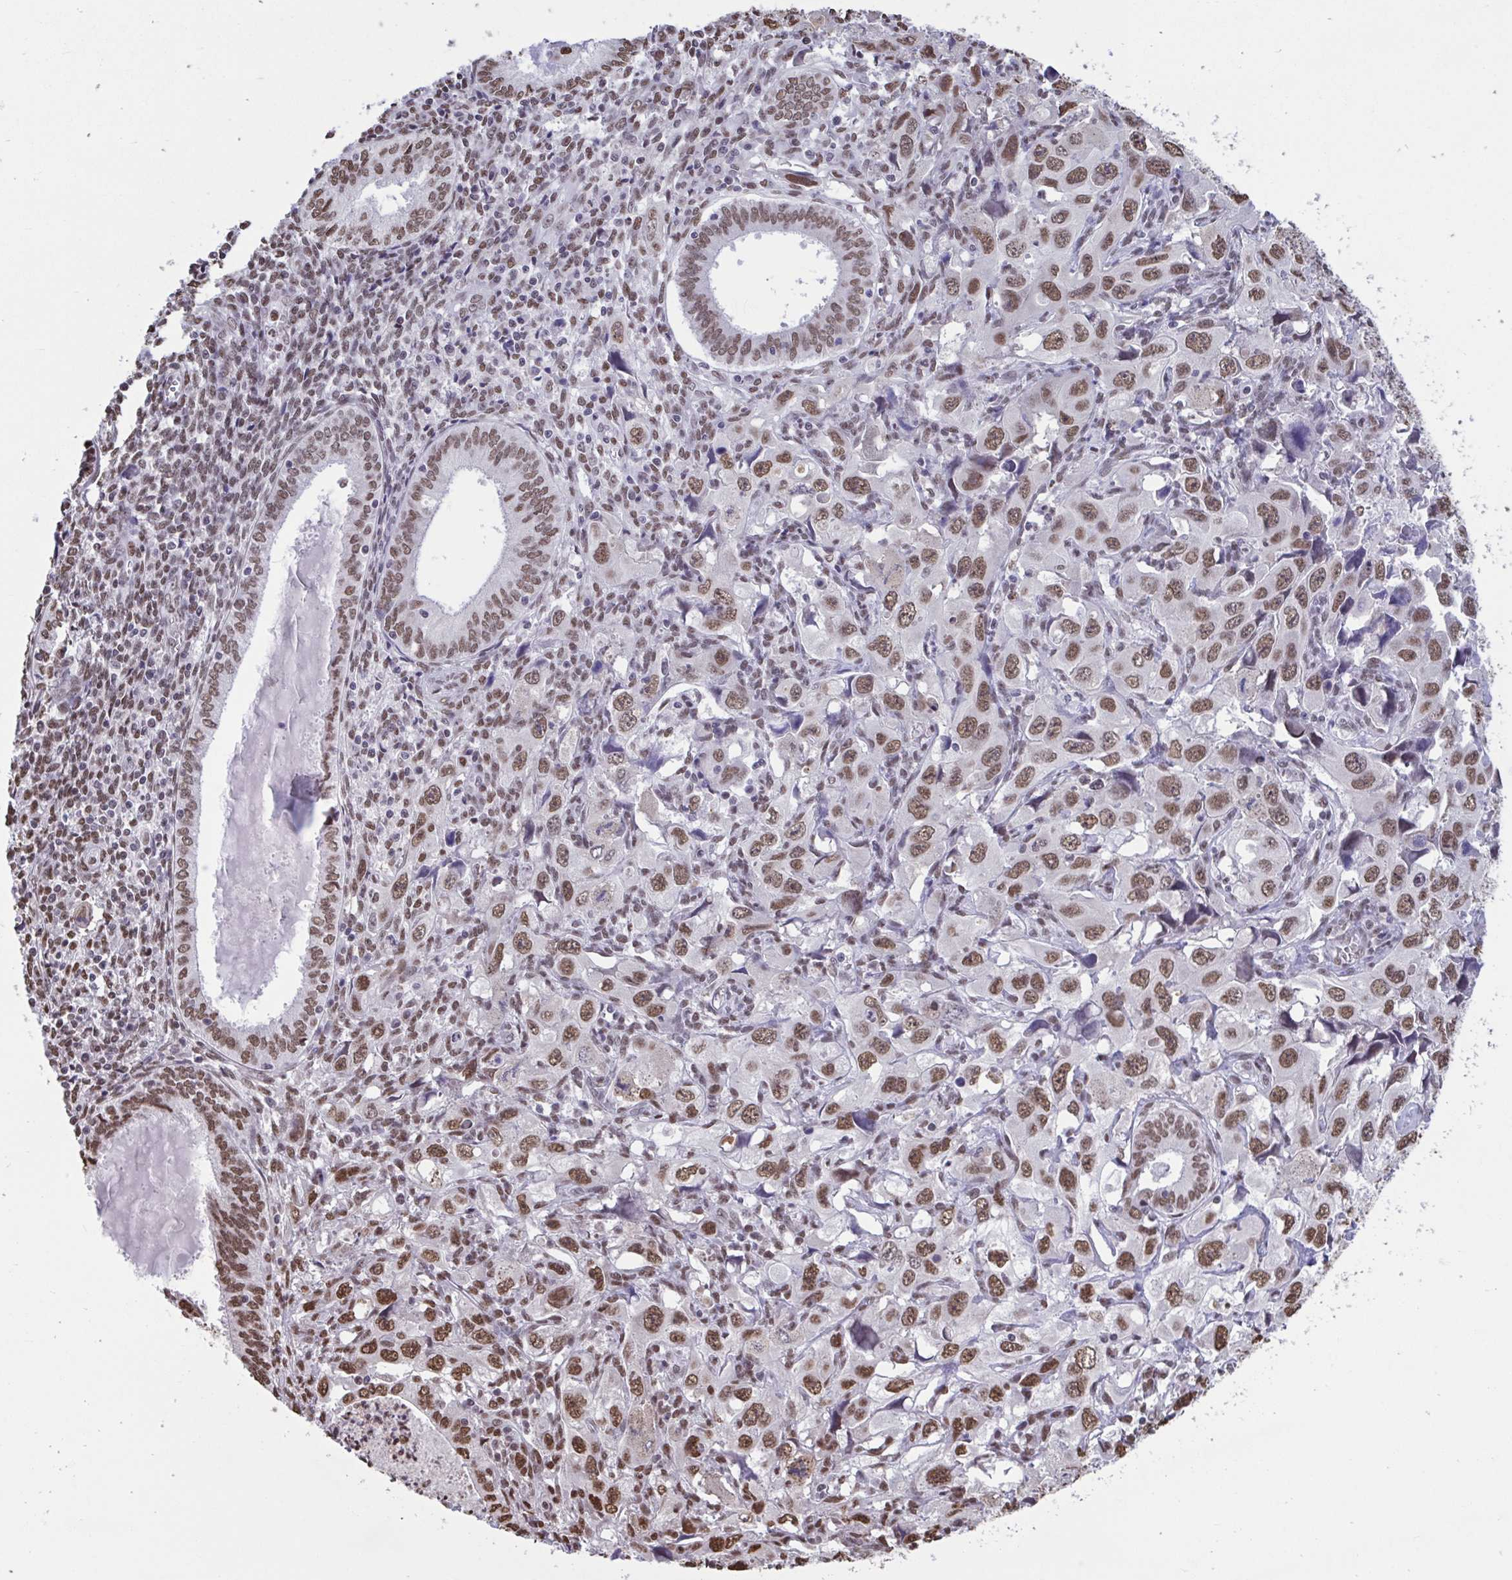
{"staining": {"intensity": "moderate", "quantity": "25%-75%", "location": "nuclear"}, "tissue": "endometrial cancer", "cell_type": "Tumor cells", "image_type": "cancer", "snomed": [{"axis": "morphology", "description": "Adenocarcinoma, NOS"}, {"axis": "topography", "description": "Uterus"}], "caption": "Moderate nuclear staining for a protein is seen in about 25%-75% of tumor cells of adenocarcinoma (endometrial) using IHC.", "gene": "HNRNPDL", "patient": {"sex": "female", "age": 62}}